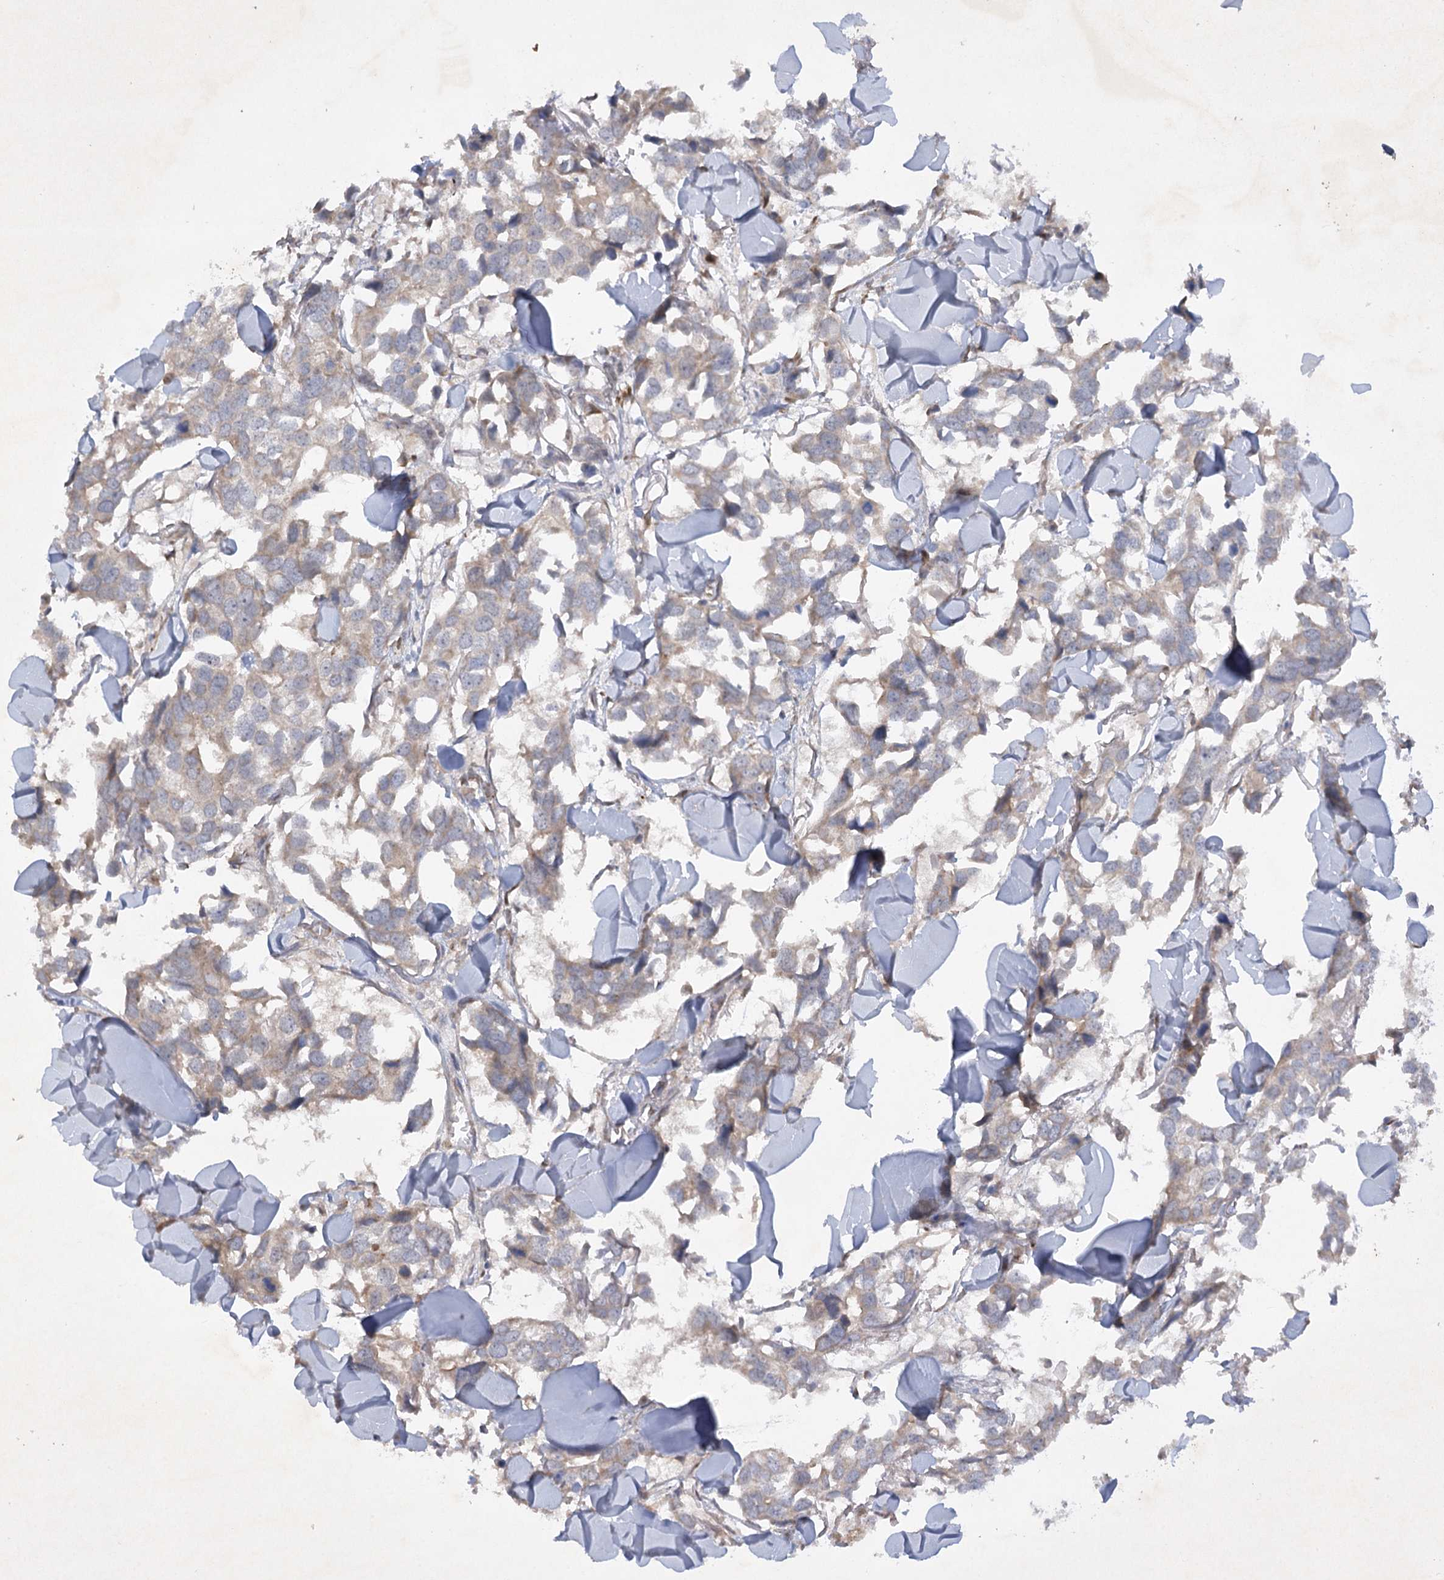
{"staining": {"intensity": "weak", "quantity": ">75%", "location": "cytoplasmic/membranous"}, "tissue": "breast cancer", "cell_type": "Tumor cells", "image_type": "cancer", "snomed": [{"axis": "morphology", "description": "Duct carcinoma"}, {"axis": "topography", "description": "Breast"}], "caption": "Immunohistochemical staining of breast intraductal carcinoma reveals weak cytoplasmic/membranous protein positivity in approximately >75% of tumor cells.", "gene": "TRAF3IP1", "patient": {"sex": "female", "age": 83}}